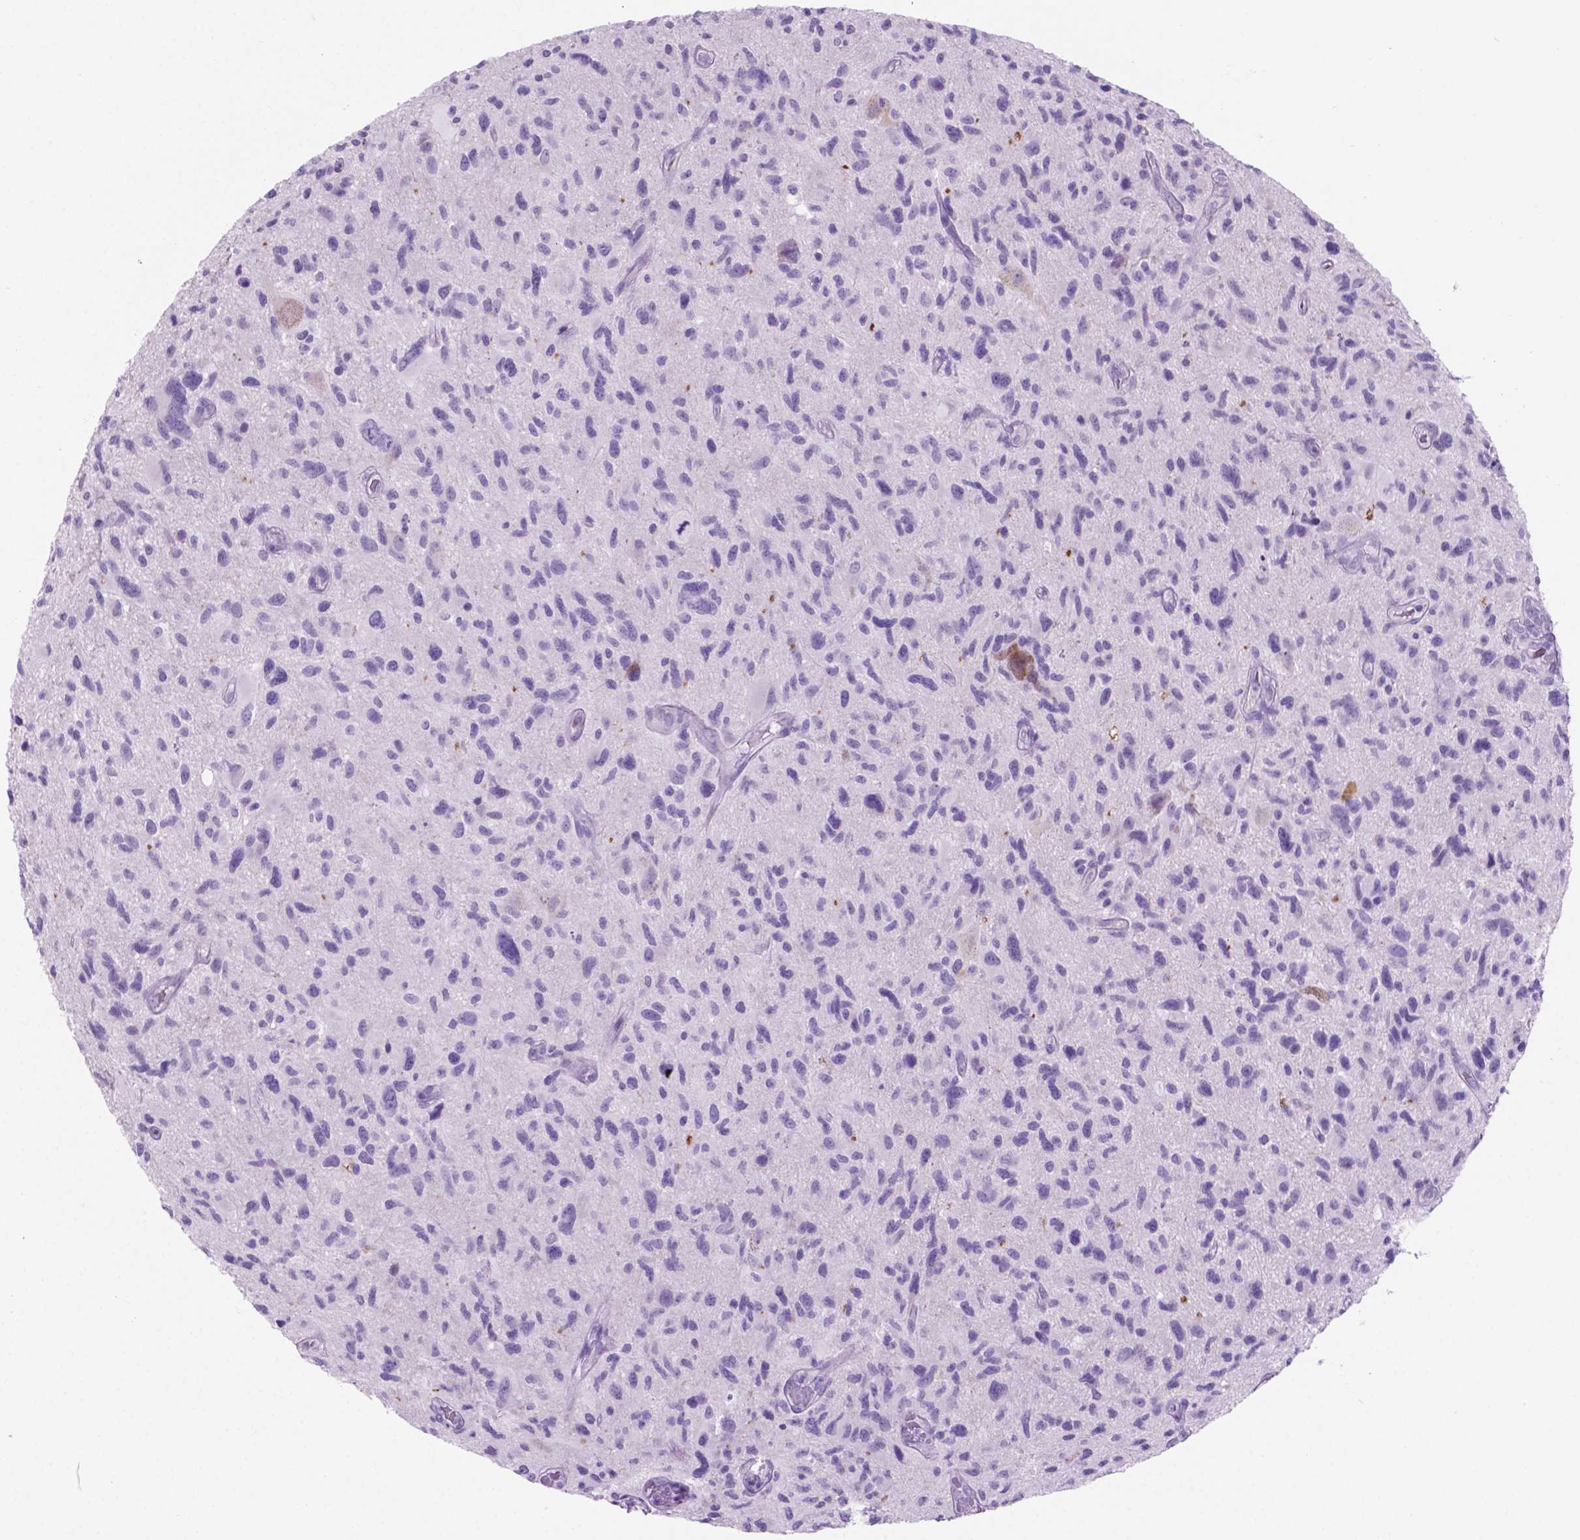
{"staining": {"intensity": "negative", "quantity": "none", "location": "none"}, "tissue": "glioma", "cell_type": "Tumor cells", "image_type": "cancer", "snomed": [{"axis": "morphology", "description": "Glioma, malignant, NOS"}, {"axis": "morphology", "description": "Glioma, malignant, High grade"}, {"axis": "topography", "description": "Brain"}], "caption": "Image shows no protein positivity in tumor cells of malignant glioma (high-grade) tissue.", "gene": "GRIN2B", "patient": {"sex": "female", "age": 71}}